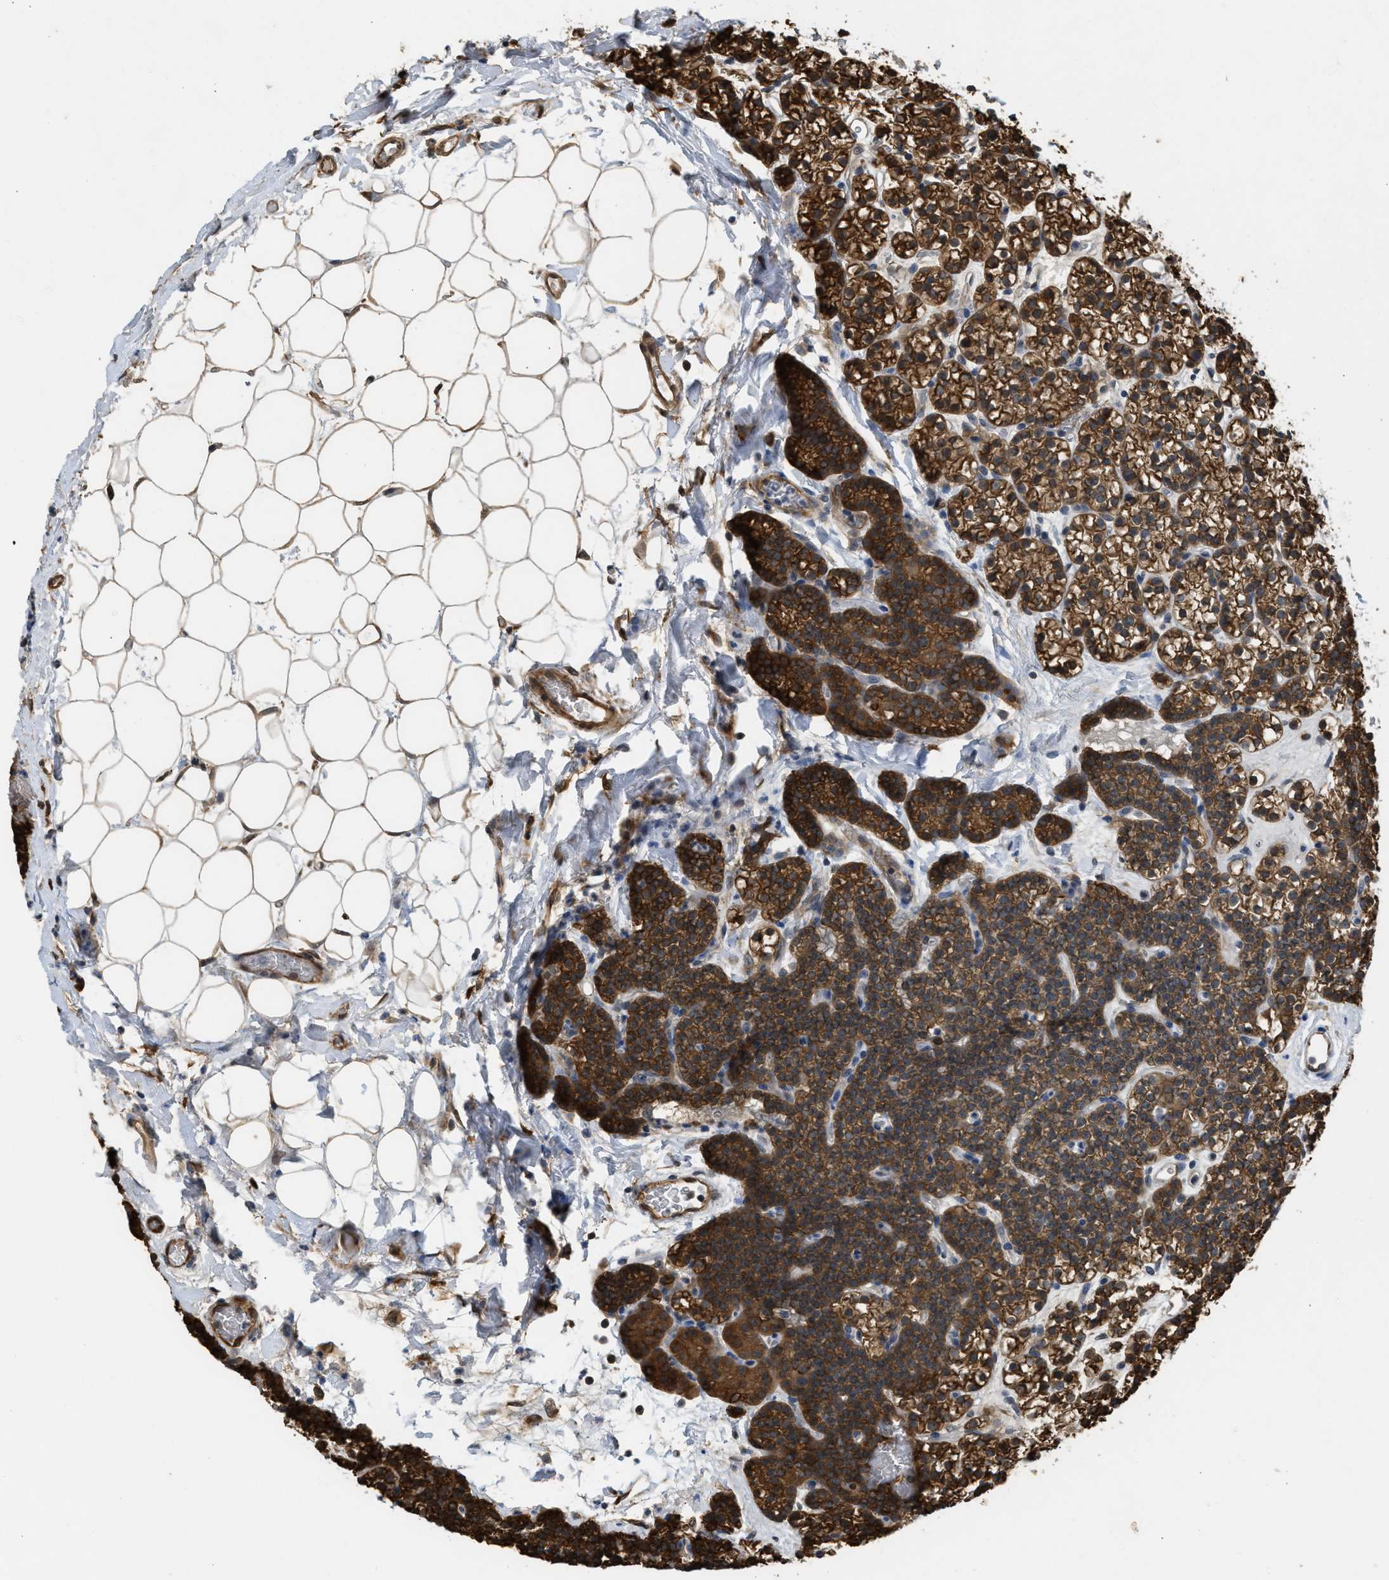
{"staining": {"intensity": "strong", "quantity": ">75%", "location": "cytoplasmic/membranous"}, "tissue": "parathyroid gland", "cell_type": "Glandular cells", "image_type": "normal", "snomed": [{"axis": "morphology", "description": "Normal tissue, NOS"}, {"axis": "morphology", "description": "Adenoma, NOS"}, {"axis": "topography", "description": "Parathyroid gland"}], "caption": "Immunohistochemical staining of normal parathyroid gland displays high levels of strong cytoplasmic/membranous expression in approximately >75% of glandular cells. (DAB (3,3'-diaminobenzidine) IHC with brightfield microscopy, high magnification).", "gene": "BAG3", "patient": {"sex": "female", "age": 54}}